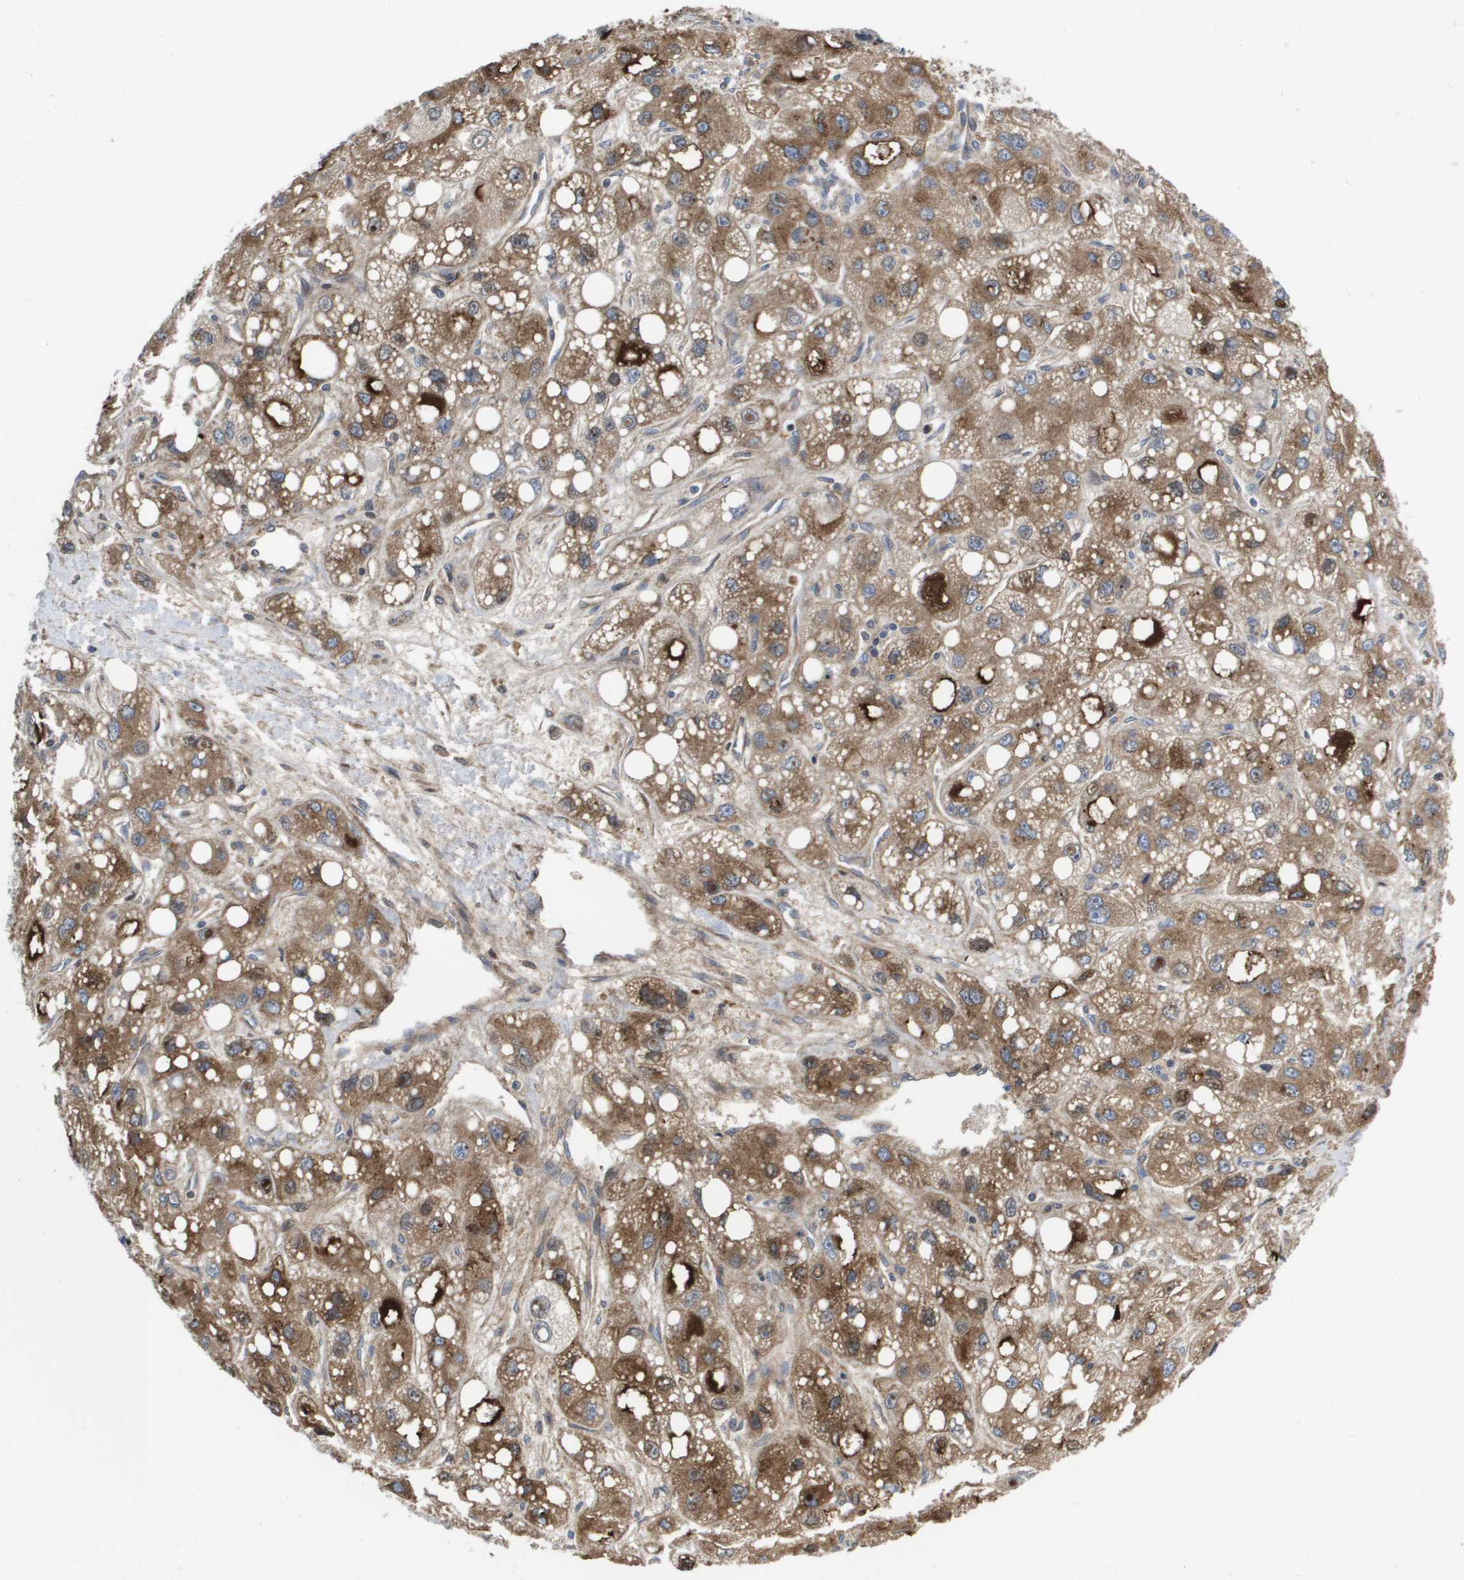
{"staining": {"intensity": "moderate", "quantity": ">75%", "location": "cytoplasmic/membranous"}, "tissue": "liver cancer", "cell_type": "Tumor cells", "image_type": "cancer", "snomed": [{"axis": "morphology", "description": "Carcinoma, Hepatocellular, NOS"}, {"axis": "topography", "description": "Liver"}], "caption": "Protein positivity by immunohistochemistry reveals moderate cytoplasmic/membranous positivity in approximately >75% of tumor cells in liver cancer.", "gene": "SERPINC1", "patient": {"sex": "male", "age": 55}}